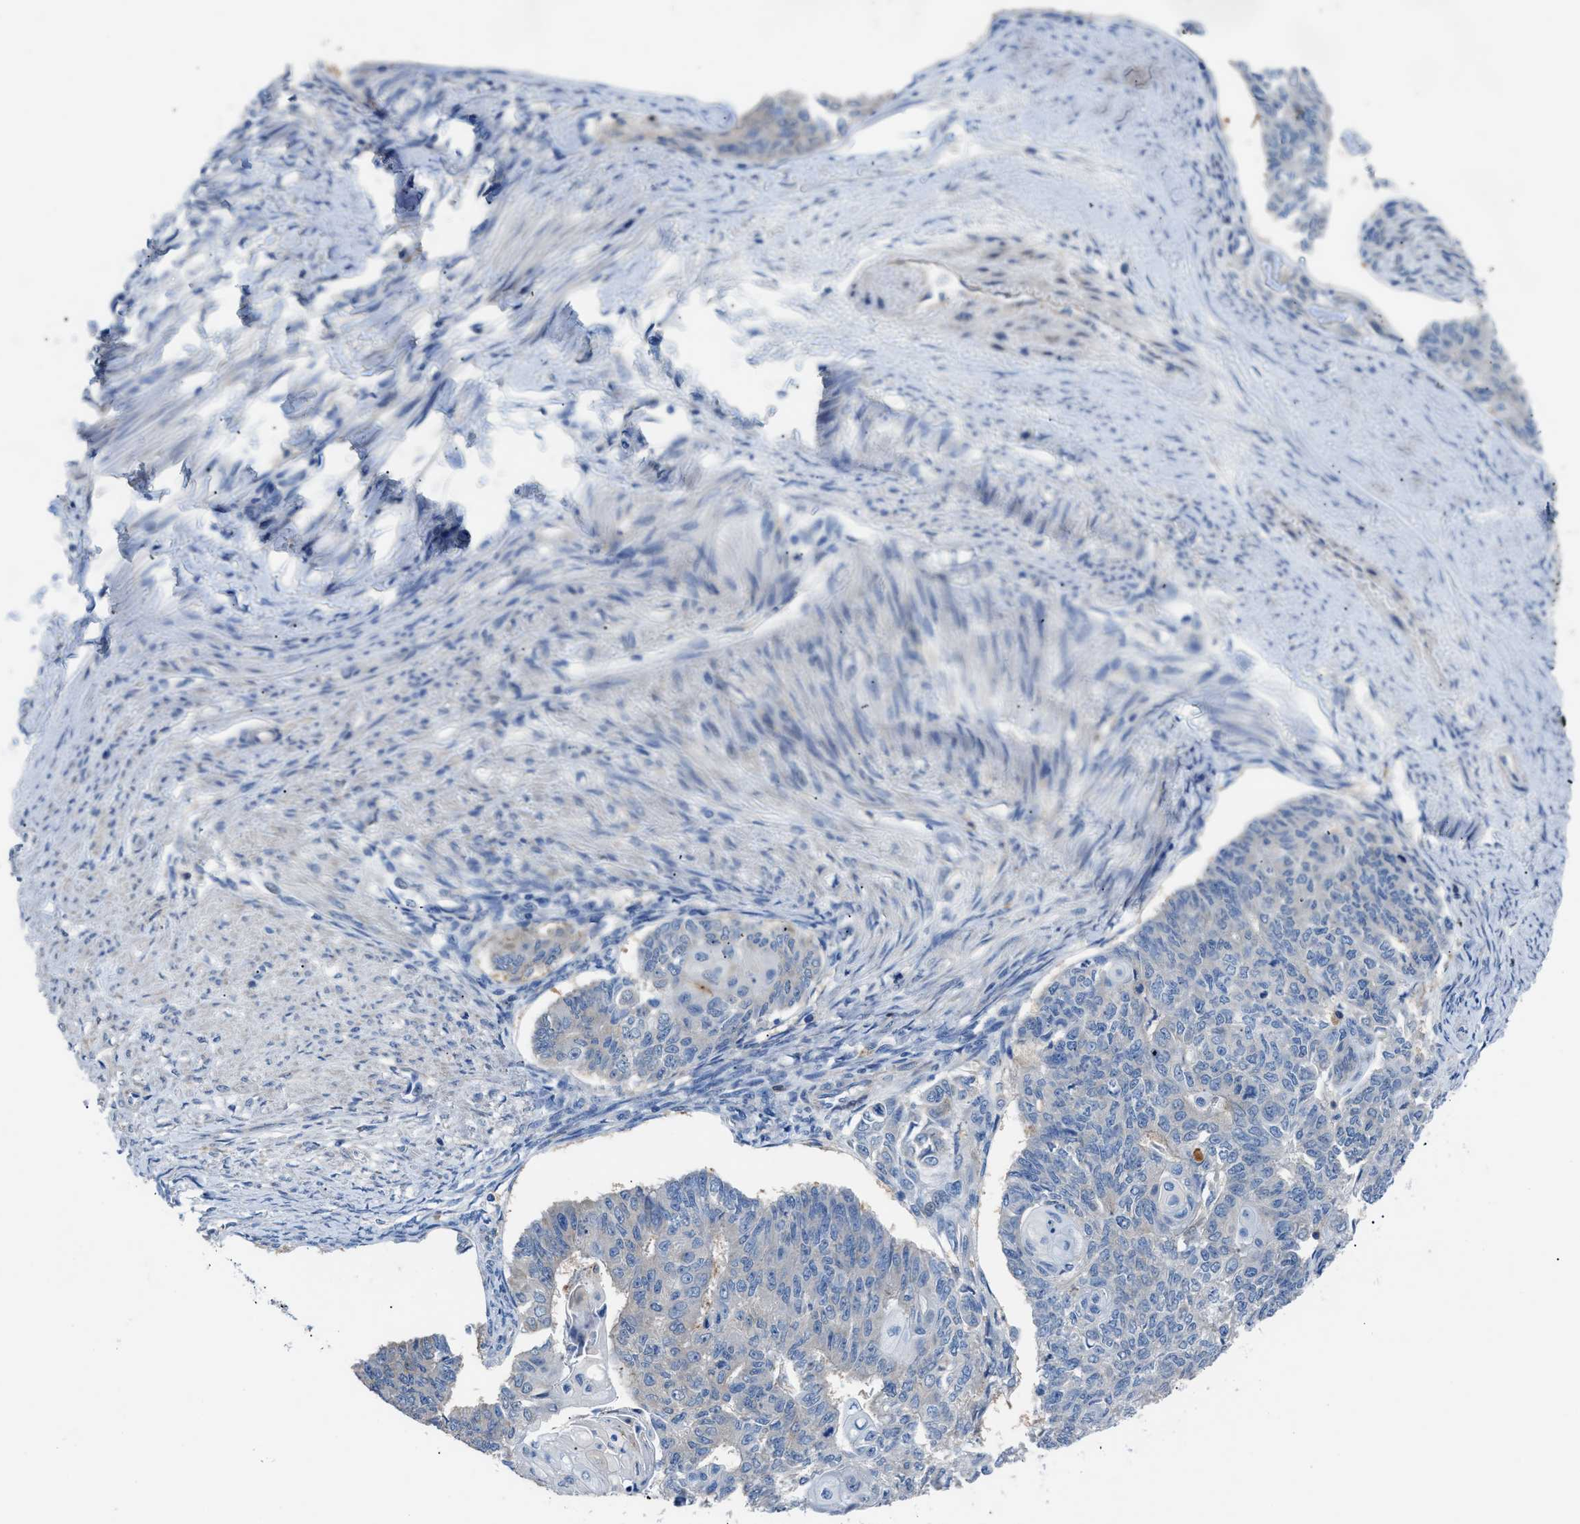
{"staining": {"intensity": "negative", "quantity": "none", "location": "none"}, "tissue": "endometrial cancer", "cell_type": "Tumor cells", "image_type": "cancer", "snomed": [{"axis": "morphology", "description": "Adenocarcinoma, NOS"}, {"axis": "topography", "description": "Endometrium"}], "caption": "Endometrial adenocarcinoma was stained to show a protein in brown. There is no significant expression in tumor cells.", "gene": "ITPR1", "patient": {"sex": "female", "age": 32}}